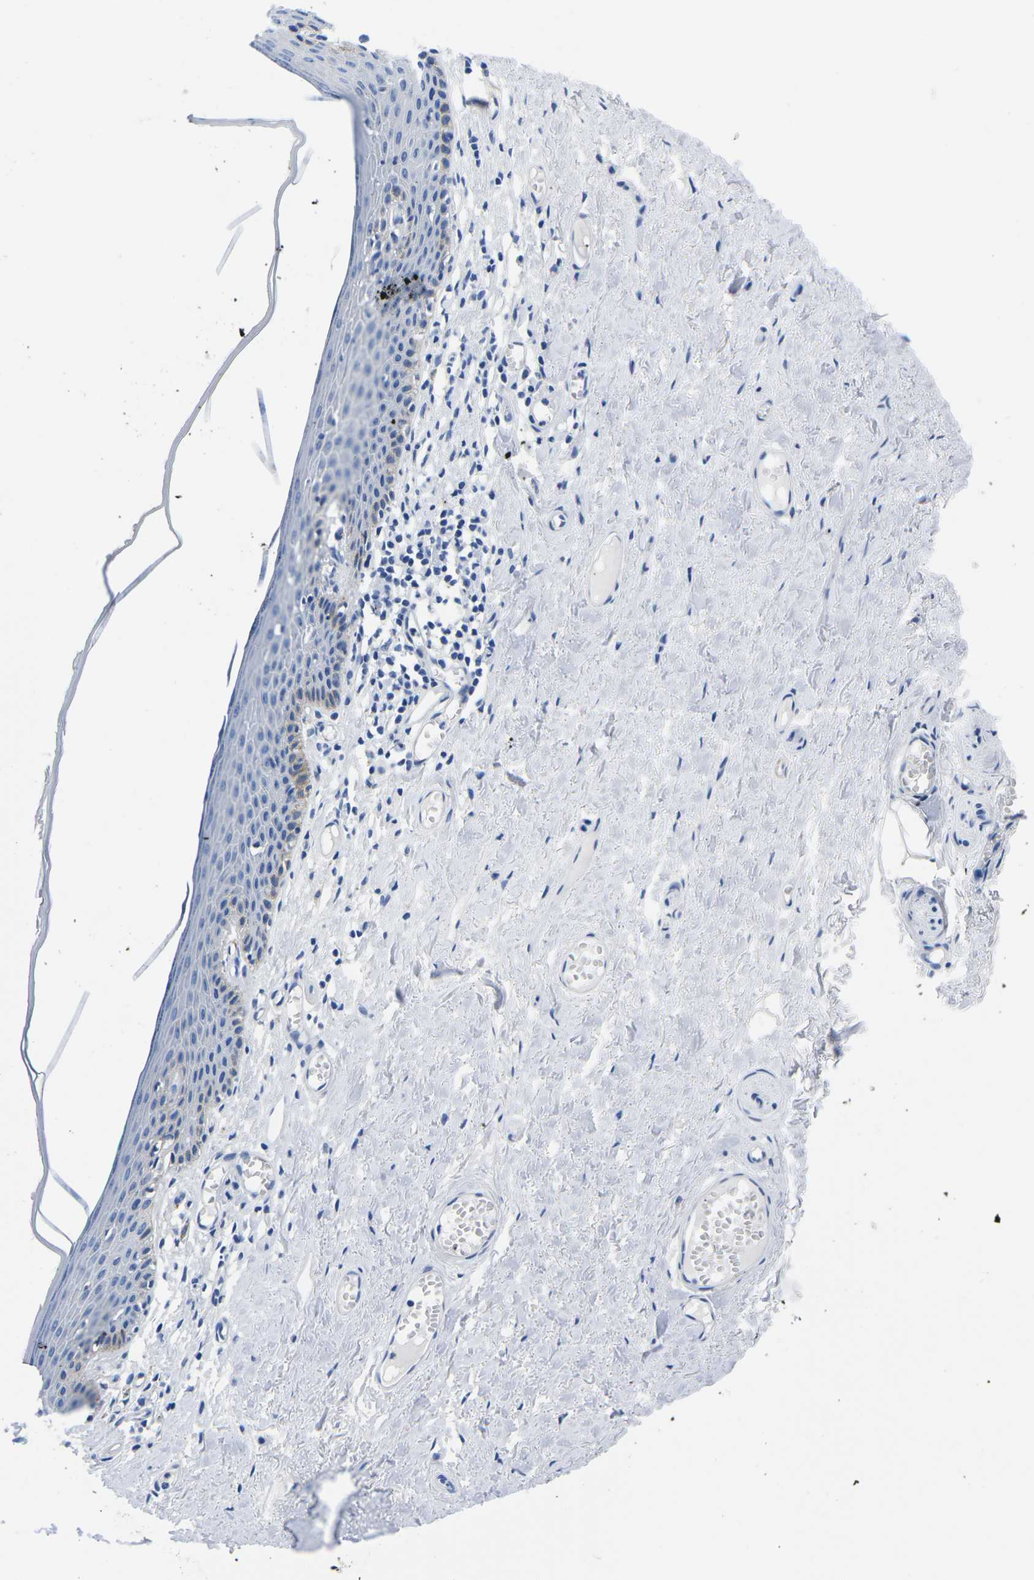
{"staining": {"intensity": "negative", "quantity": "none", "location": "none"}, "tissue": "skin", "cell_type": "Epidermal cells", "image_type": "normal", "snomed": [{"axis": "morphology", "description": "Normal tissue, NOS"}, {"axis": "topography", "description": "Adipose tissue"}, {"axis": "topography", "description": "Vascular tissue"}, {"axis": "topography", "description": "Anal"}, {"axis": "topography", "description": "Peripheral nerve tissue"}], "caption": "Immunohistochemistry (IHC) image of normal skin: skin stained with DAB shows no significant protein staining in epidermal cells.", "gene": "CYP1A2", "patient": {"sex": "female", "age": 54}}